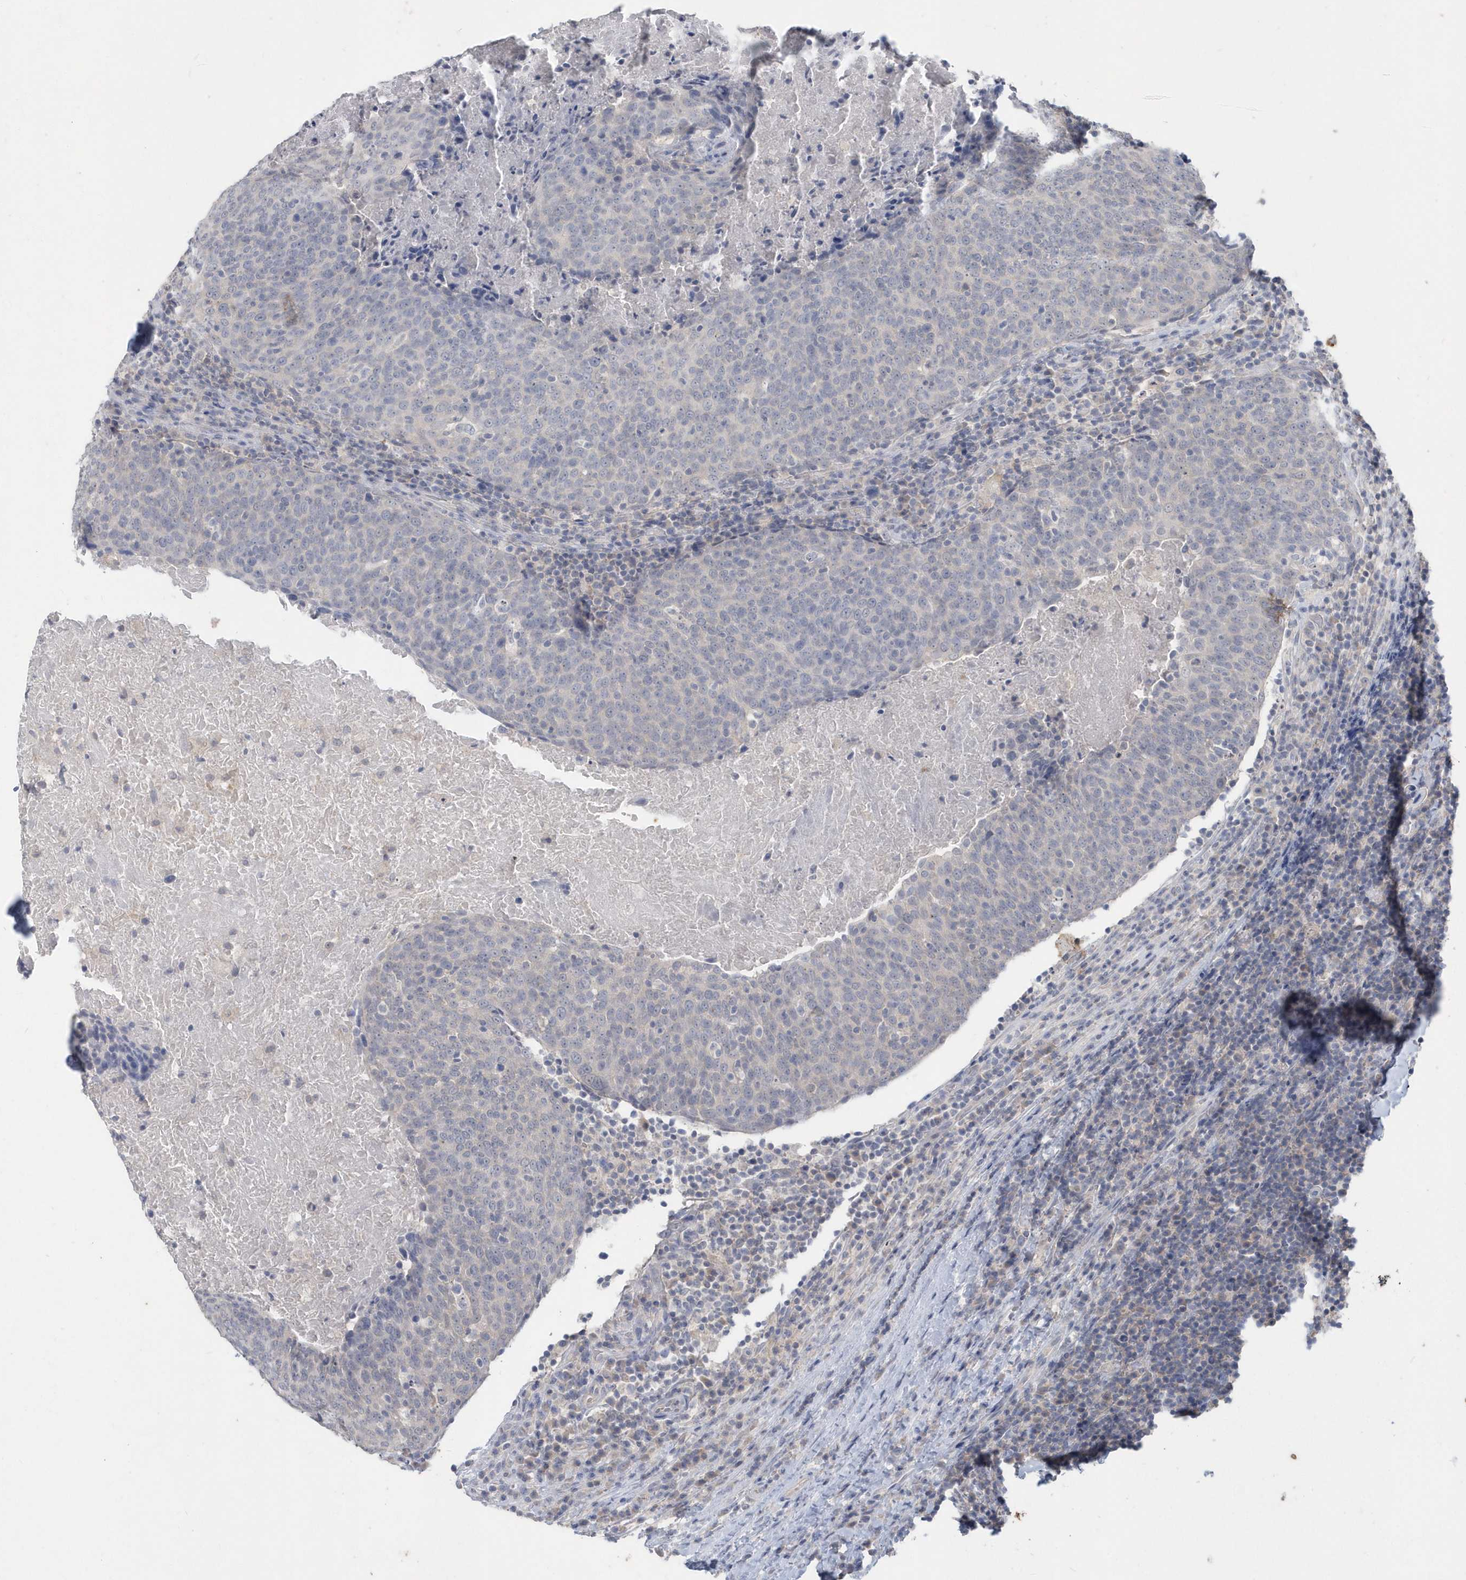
{"staining": {"intensity": "negative", "quantity": "none", "location": "none"}, "tissue": "head and neck cancer", "cell_type": "Tumor cells", "image_type": "cancer", "snomed": [{"axis": "morphology", "description": "Squamous cell carcinoma, NOS"}, {"axis": "morphology", "description": "Squamous cell carcinoma, metastatic, NOS"}, {"axis": "topography", "description": "Lymph node"}, {"axis": "topography", "description": "Head-Neck"}], "caption": "This is a histopathology image of immunohistochemistry staining of head and neck cancer (metastatic squamous cell carcinoma), which shows no staining in tumor cells.", "gene": "AKR7A2", "patient": {"sex": "male", "age": 62}}